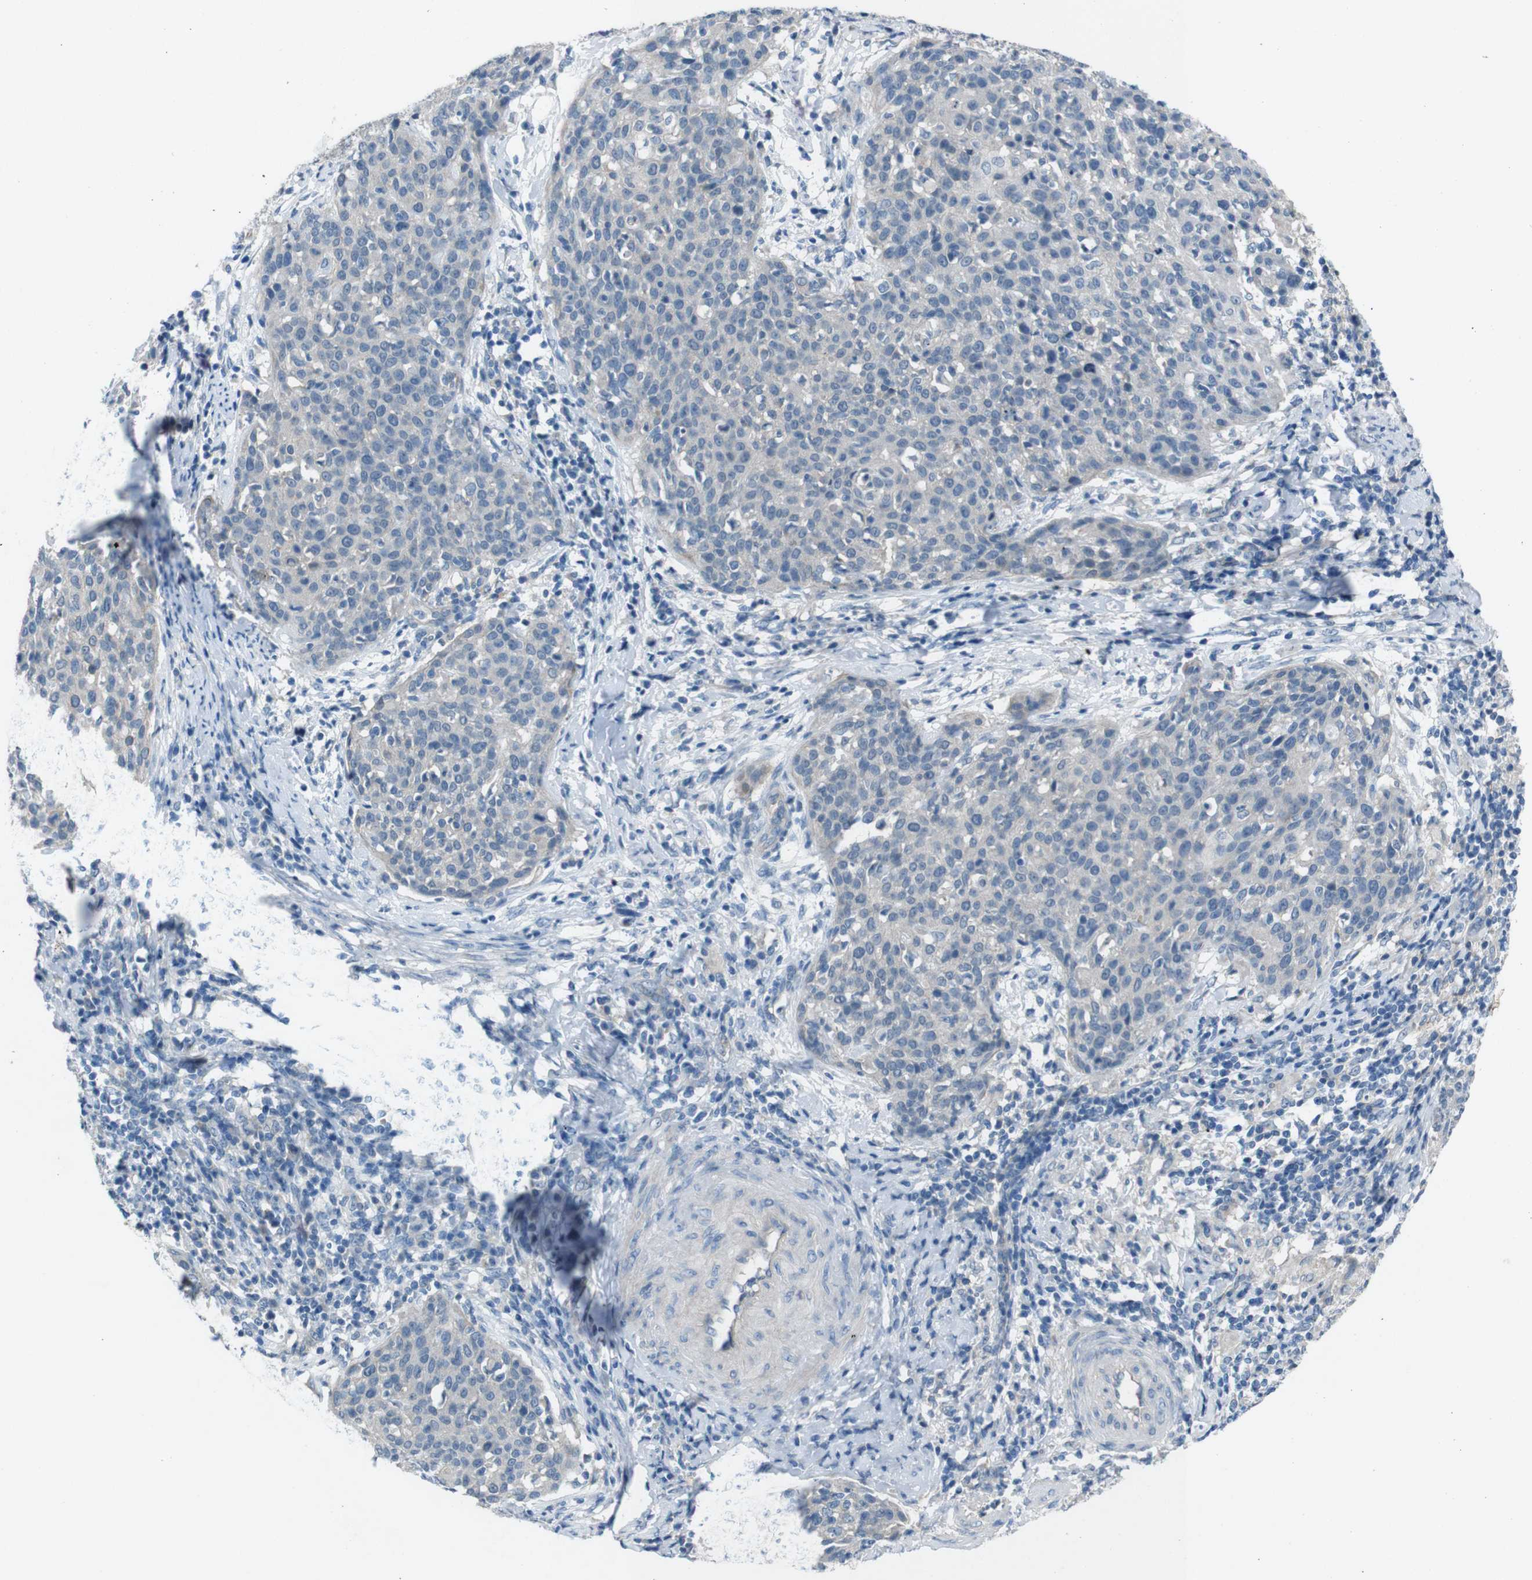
{"staining": {"intensity": "negative", "quantity": "none", "location": "none"}, "tissue": "cervical cancer", "cell_type": "Tumor cells", "image_type": "cancer", "snomed": [{"axis": "morphology", "description": "Squamous cell carcinoma, NOS"}, {"axis": "topography", "description": "Cervix"}], "caption": "This is a histopathology image of immunohistochemistry staining of cervical squamous cell carcinoma, which shows no staining in tumor cells.", "gene": "PVR", "patient": {"sex": "female", "age": 38}}